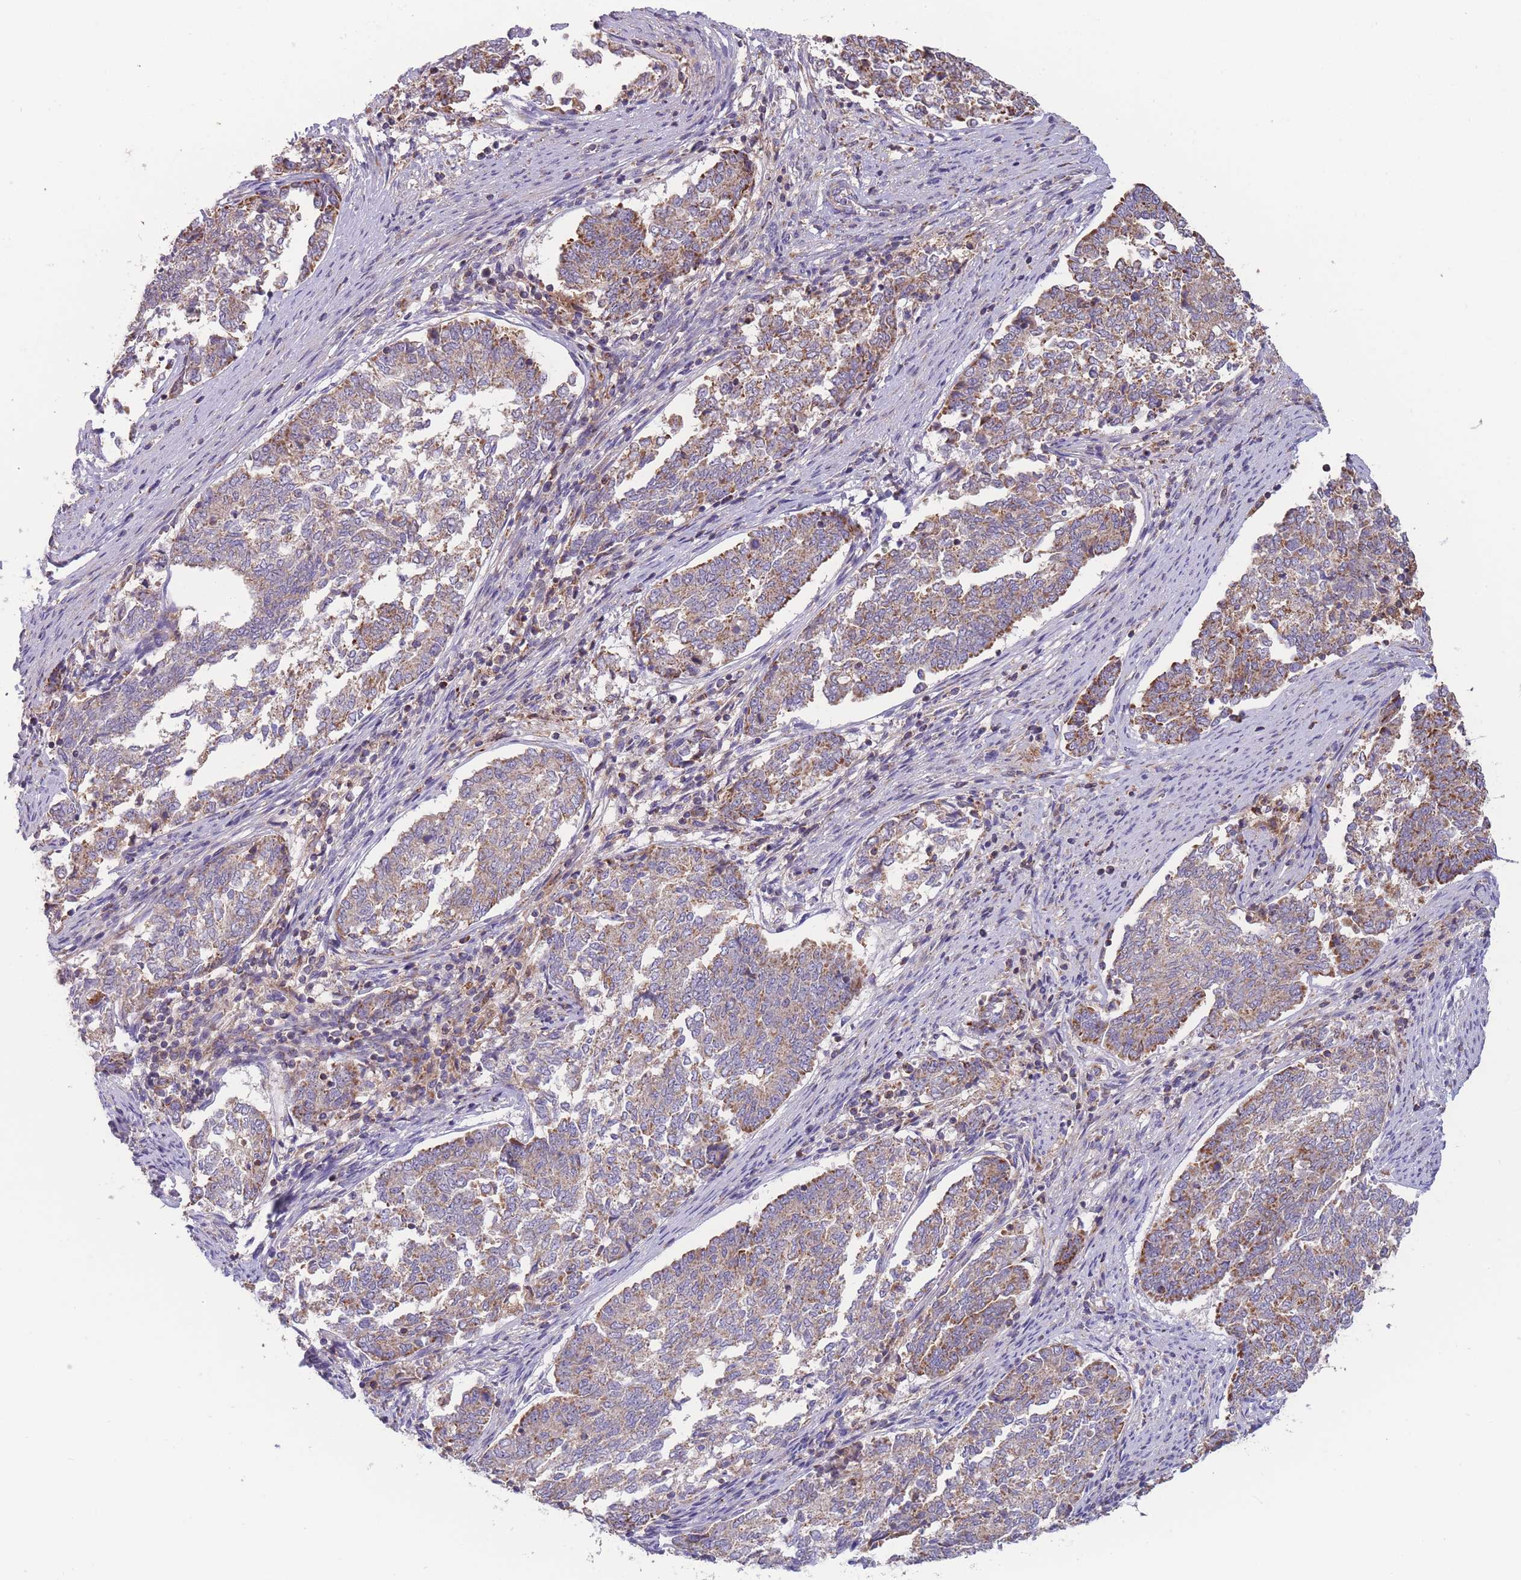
{"staining": {"intensity": "moderate", "quantity": "25%-75%", "location": "cytoplasmic/membranous"}, "tissue": "endometrial cancer", "cell_type": "Tumor cells", "image_type": "cancer", "snomed": [{"axis": "morphology", "description": "Adenocarcinoma, NOS"}, {"axis": "topography", "description": "Endometrium"}], "caption": "Protein staining demonstrates moderate cytoplasmic/membranous positivity in about 25%-75% of tumor cells in endometrial adenocarcinoma.", "gene": "SLC25A42", "patient": {"sex": "female", "age": 80}}